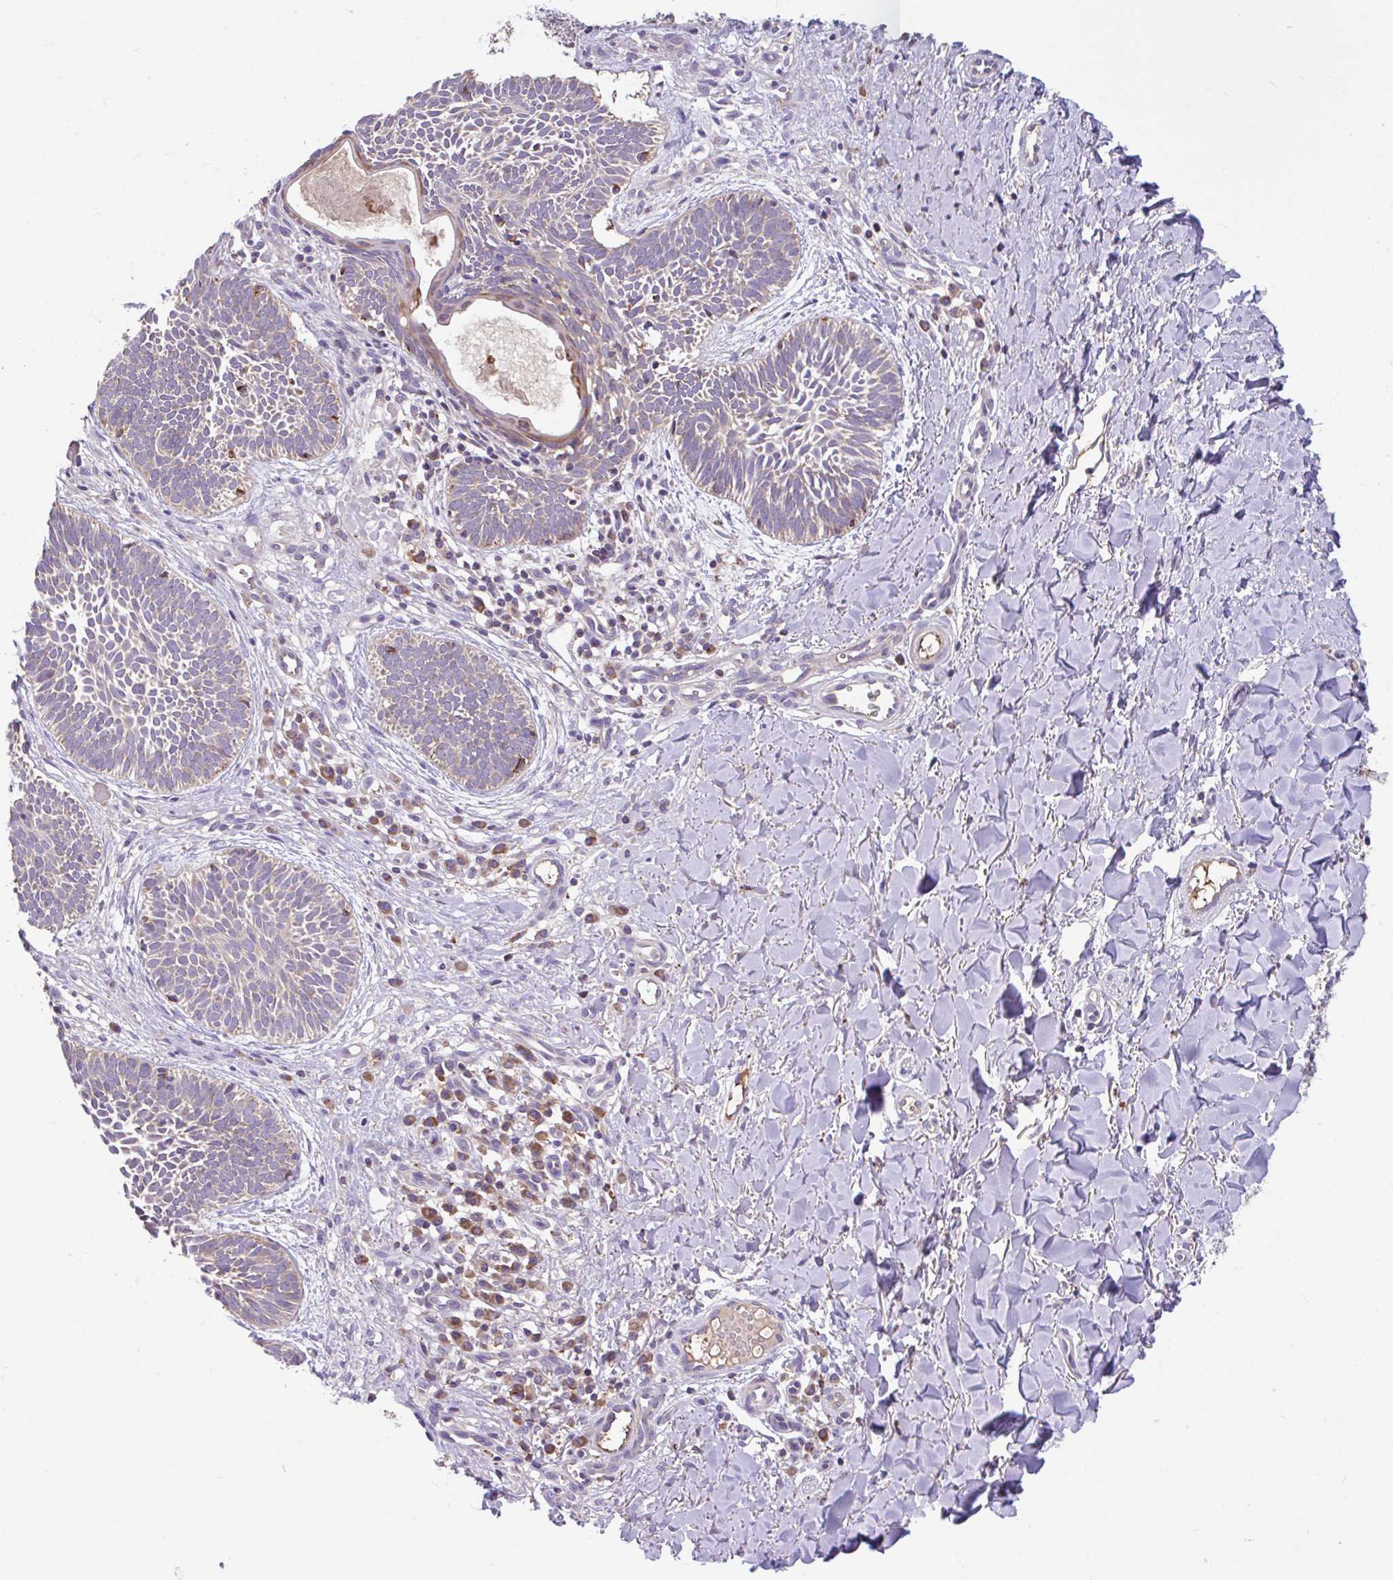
{"staining": {"intensity": "weak", "quantity": "<25%", "location": "cytoplasmic/membranous"}, "tissue": "skin cancer", "cell_type": "Tumor cells", "image_type": "cancer", "snomed": [{"axis": "morphology", "description": "Basal cell carcinoma"}, {"axis": "topography", "description": "Skin"}], "caption": "An IHC image of skin basal cell carcinoma is shown. There is no staining in tumor cells of skin basal cell carcinoma. The staining was performed using DAB (3,3'-diaminobenzidine) to visualize the protein expression in brown, while the nuclei were stained in blue with hematoxylin (Magnification: 20x).", "gene": "RALBP1", "patient": {"sex": "male", "age": 49}}